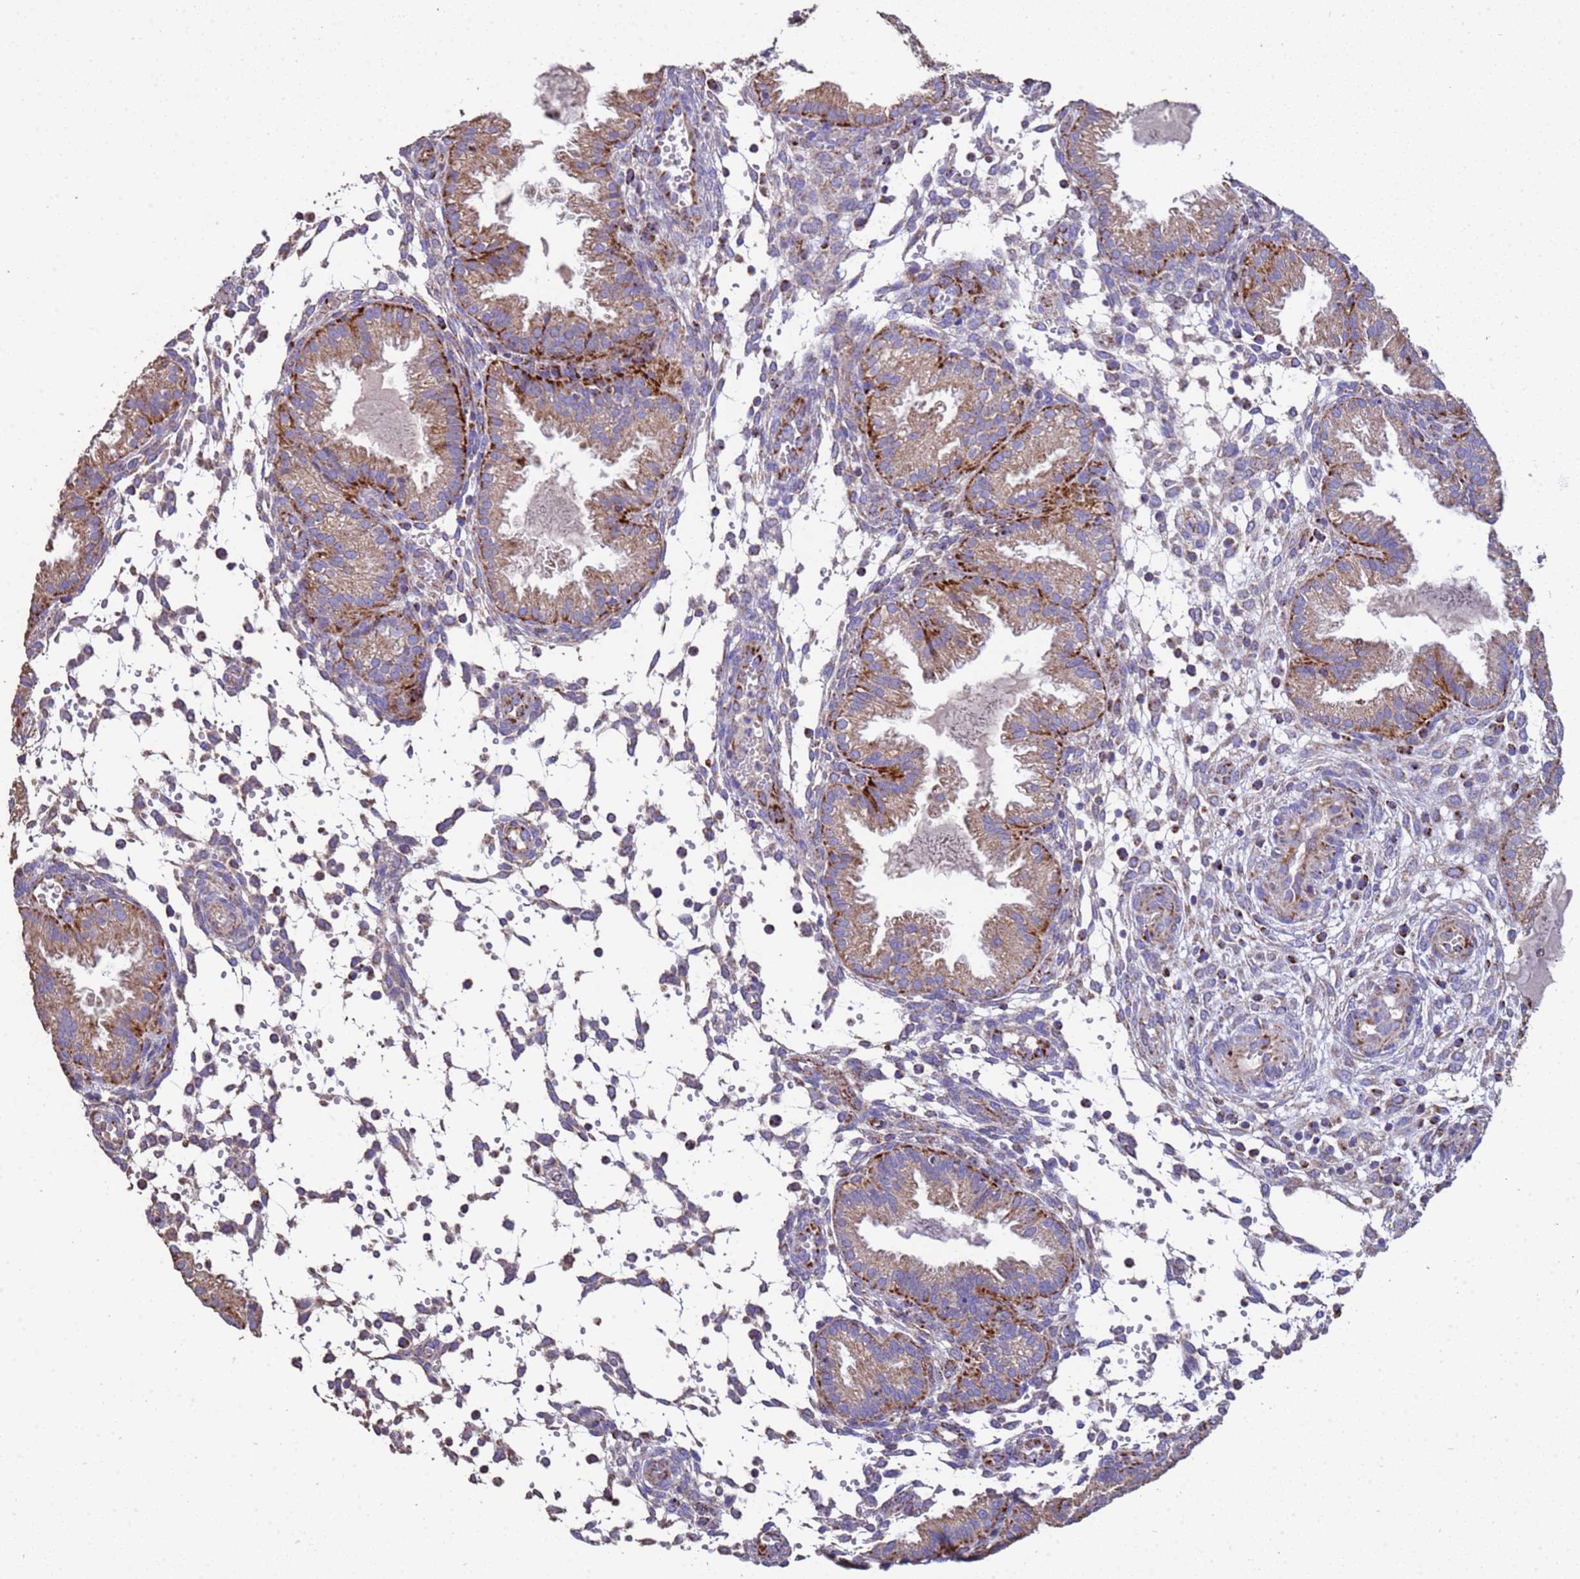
{"staining": {"intensity": "negative", "quantity": "none", "location": "none"}, "tissue": "endometrium", "cell_type": "Cells in endometrial stroma", "image_type": "normal", "snomed": [{"axis": "morphology", "description": "Normal tissue, NOS"}, {"axis": "topography", "description": "Endometrium"}], "caption": "DAB immunohistochemical staining of benign human endometrium reveals no significant positivity in cells in endometrial stroma. The staining is performed using DAB (3,3'-diaminobenzidine) brown chromogen with nuclei counter-stained in using hematoxylin.", "gene": "ZNFX1", "patient": {"sex": "female", "age": 33}}